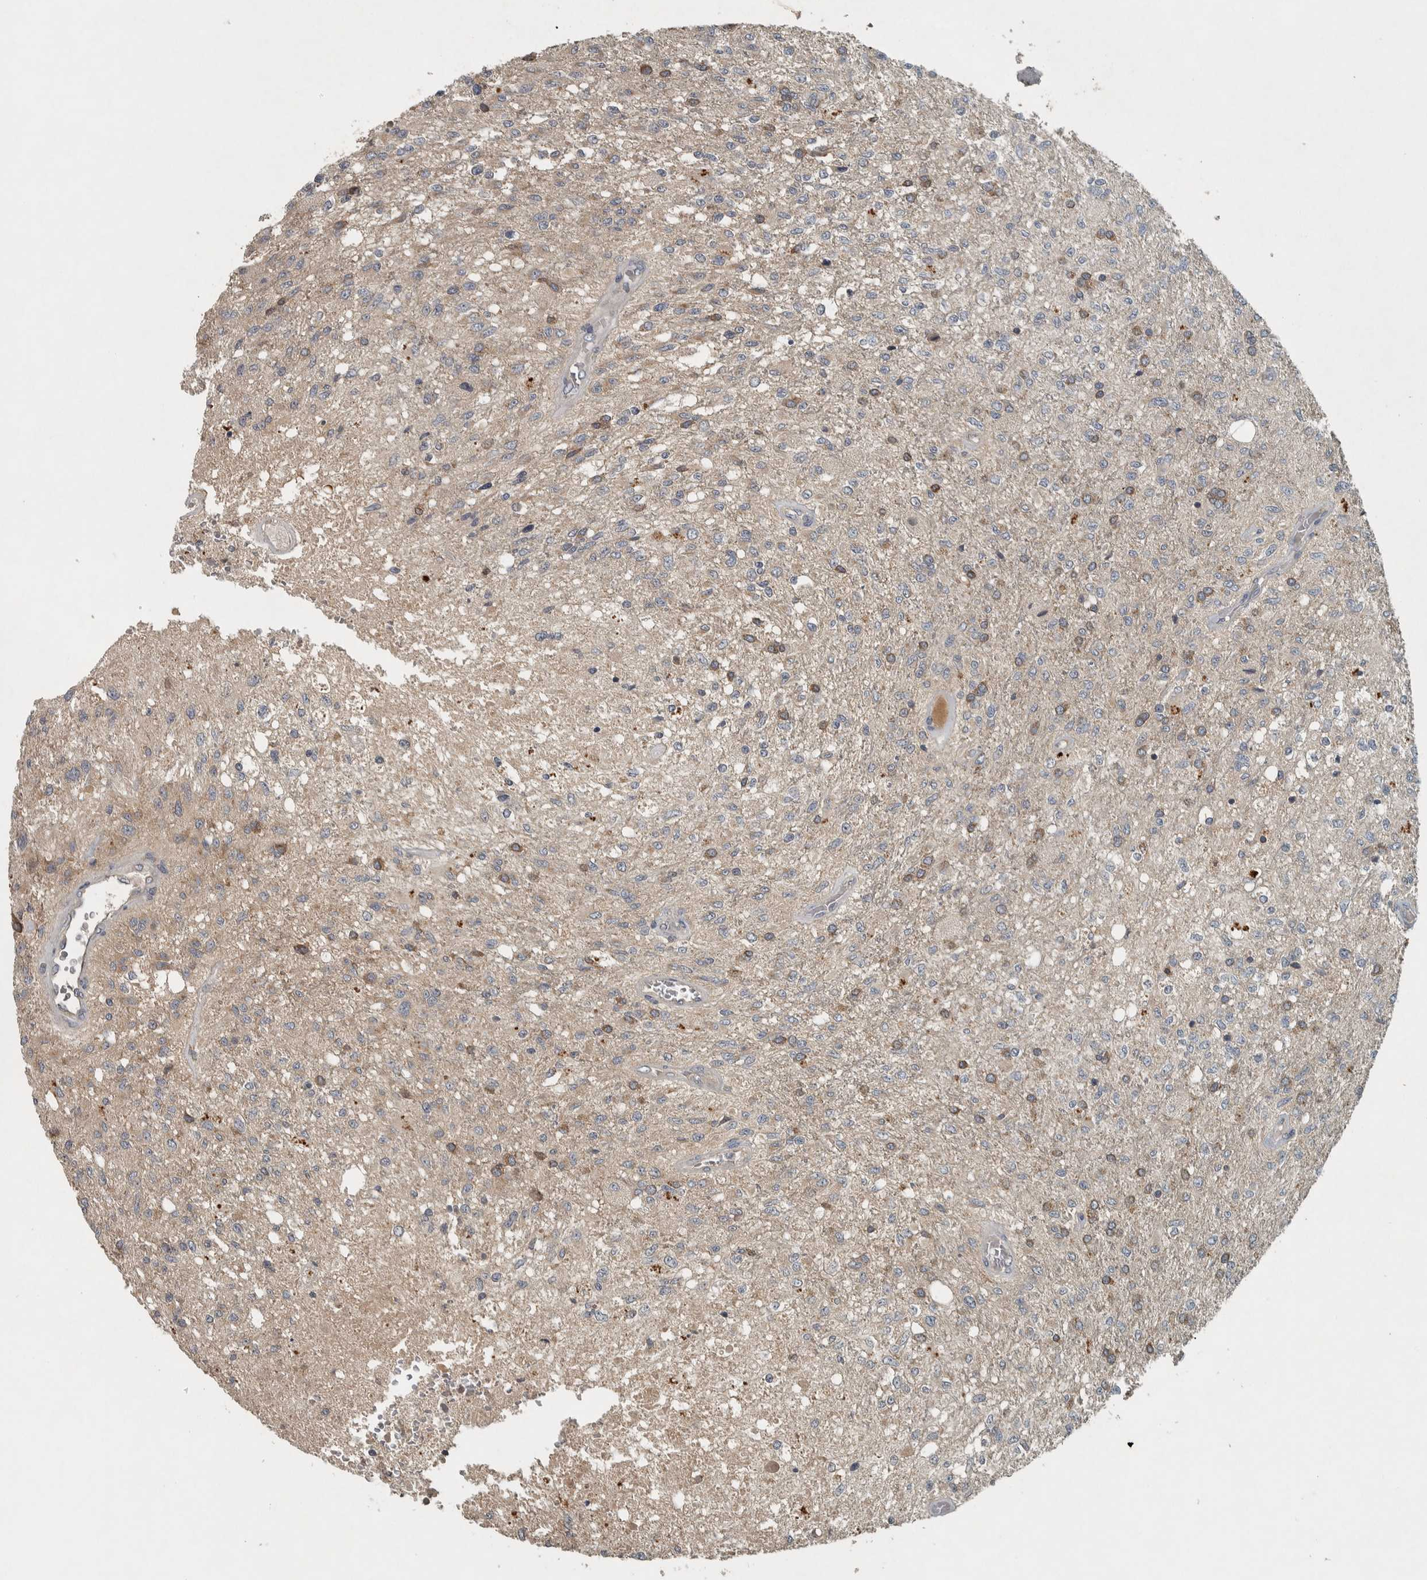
{"staining": {"intensity": "moderate", "quantity": "<25%", "location": "cytoplasmic/membranous"}, "tissue": "glioma", "cell_type": "Tumor cells", "image_type": "cancer", "snomed": [{"axis": "morphology", "description": "Normal tissue, NOS"}, {"axis": "morphology", "description": "Glioma, malignant, High grade"}, {"axis": "topography", "description": "Cerebral cortex"}], "caption": "Malignant glioma (high-grade) stained for a protein (brown) reveals moderate cytoplasmic/membranous positive staining in about <25% of tumor cells.", "gene": "CLCN2", "patient": {"sex": "male", "age": 77}}